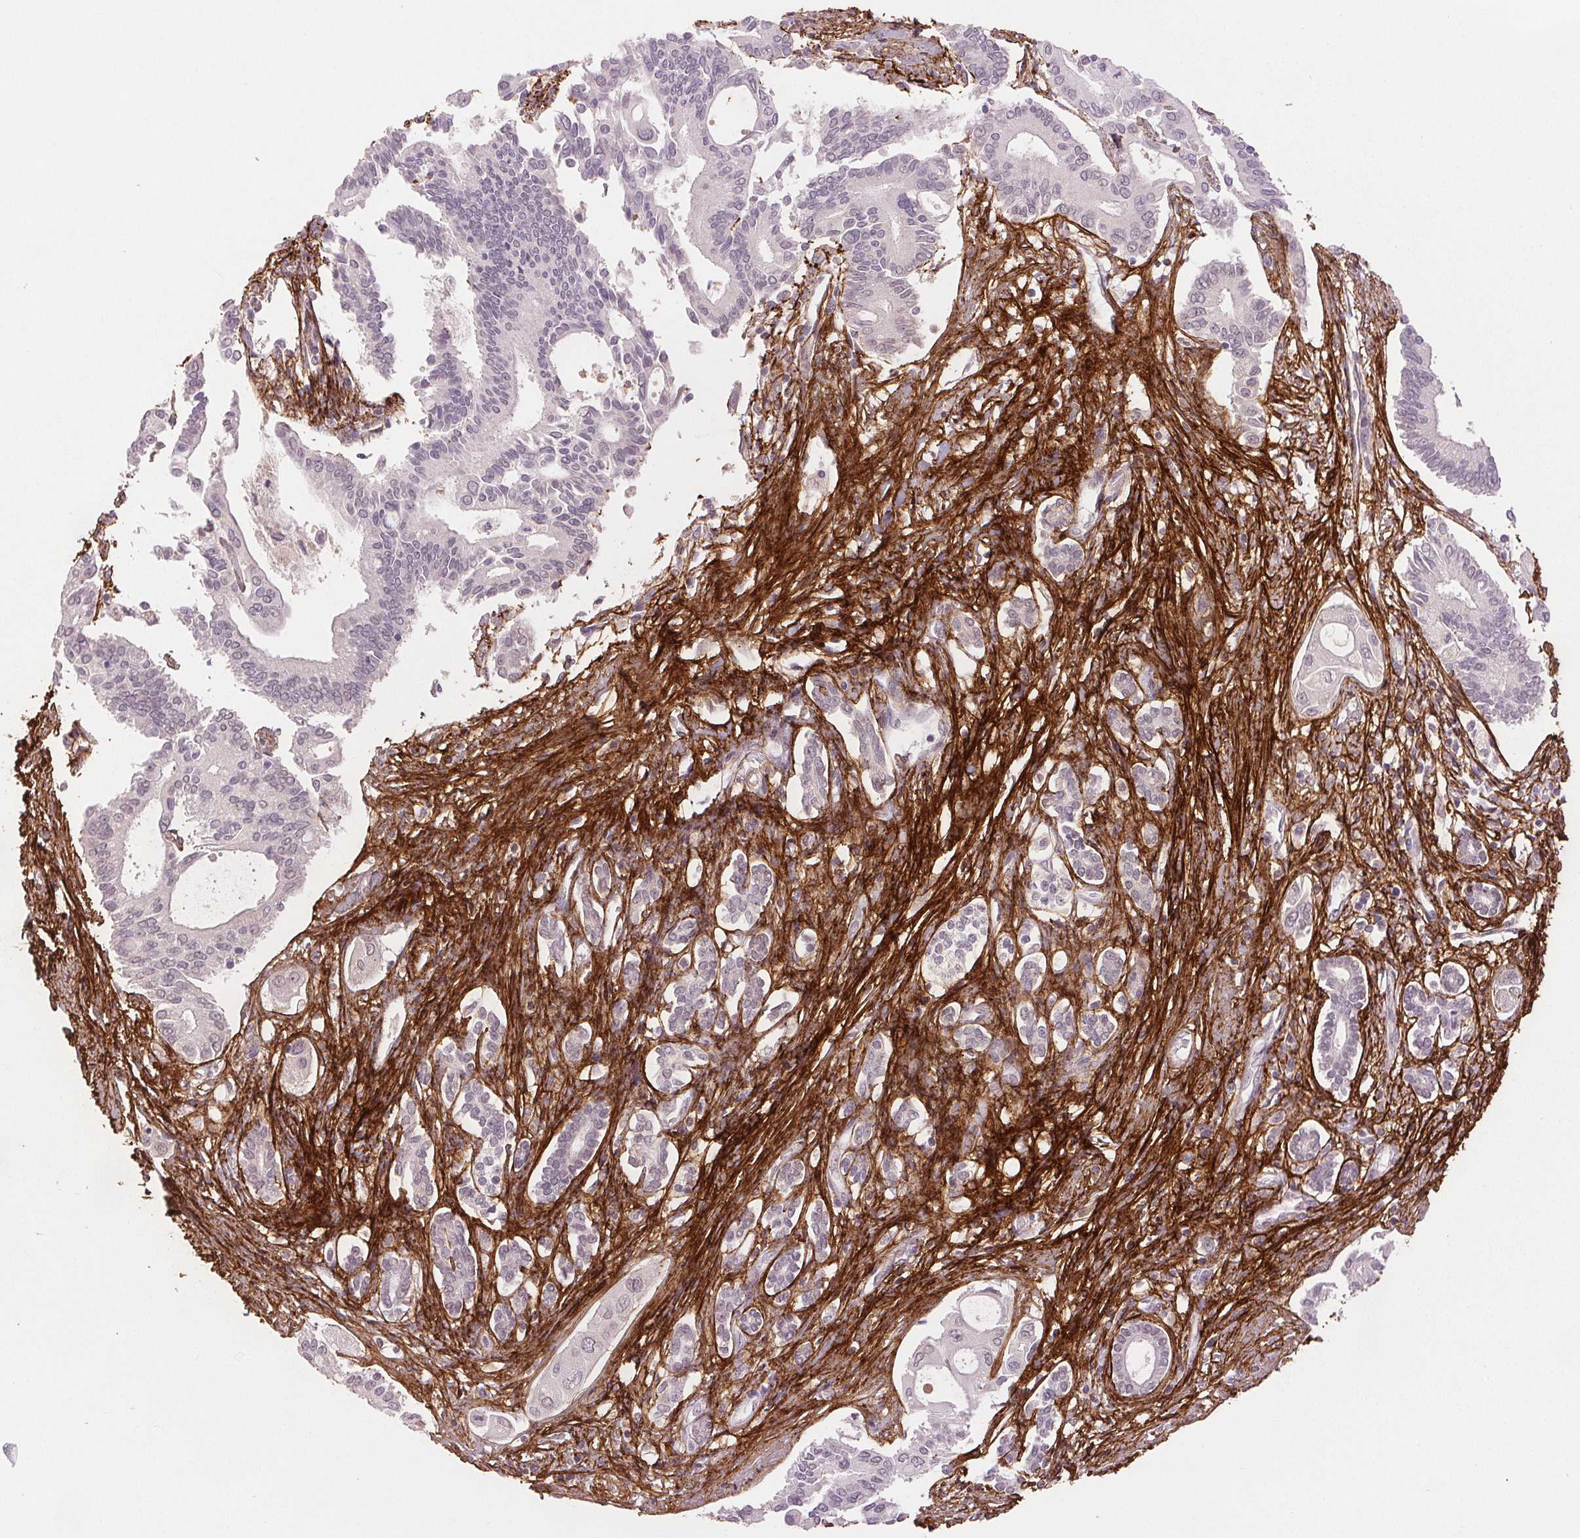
{"staining": {"intensity": "negative", "quantity": "none", "location": "none"}, "tissue": "pancreatic cancer", "cell_type": "Tumor cells", "image_type": "cancer", "snomed": [{"axis": "morphology", "description": "Adenocarcinoma, NOS"}, {"axis": "topography", "description": "Pancreas"}], "caption": "High power microscopy image of an immunohistochemistry micrograph of pancreatic cancer, revealing no significant expression in tumor cells.", "gene": "FBN1", "patient": {"sex": "female", "age": 68}}